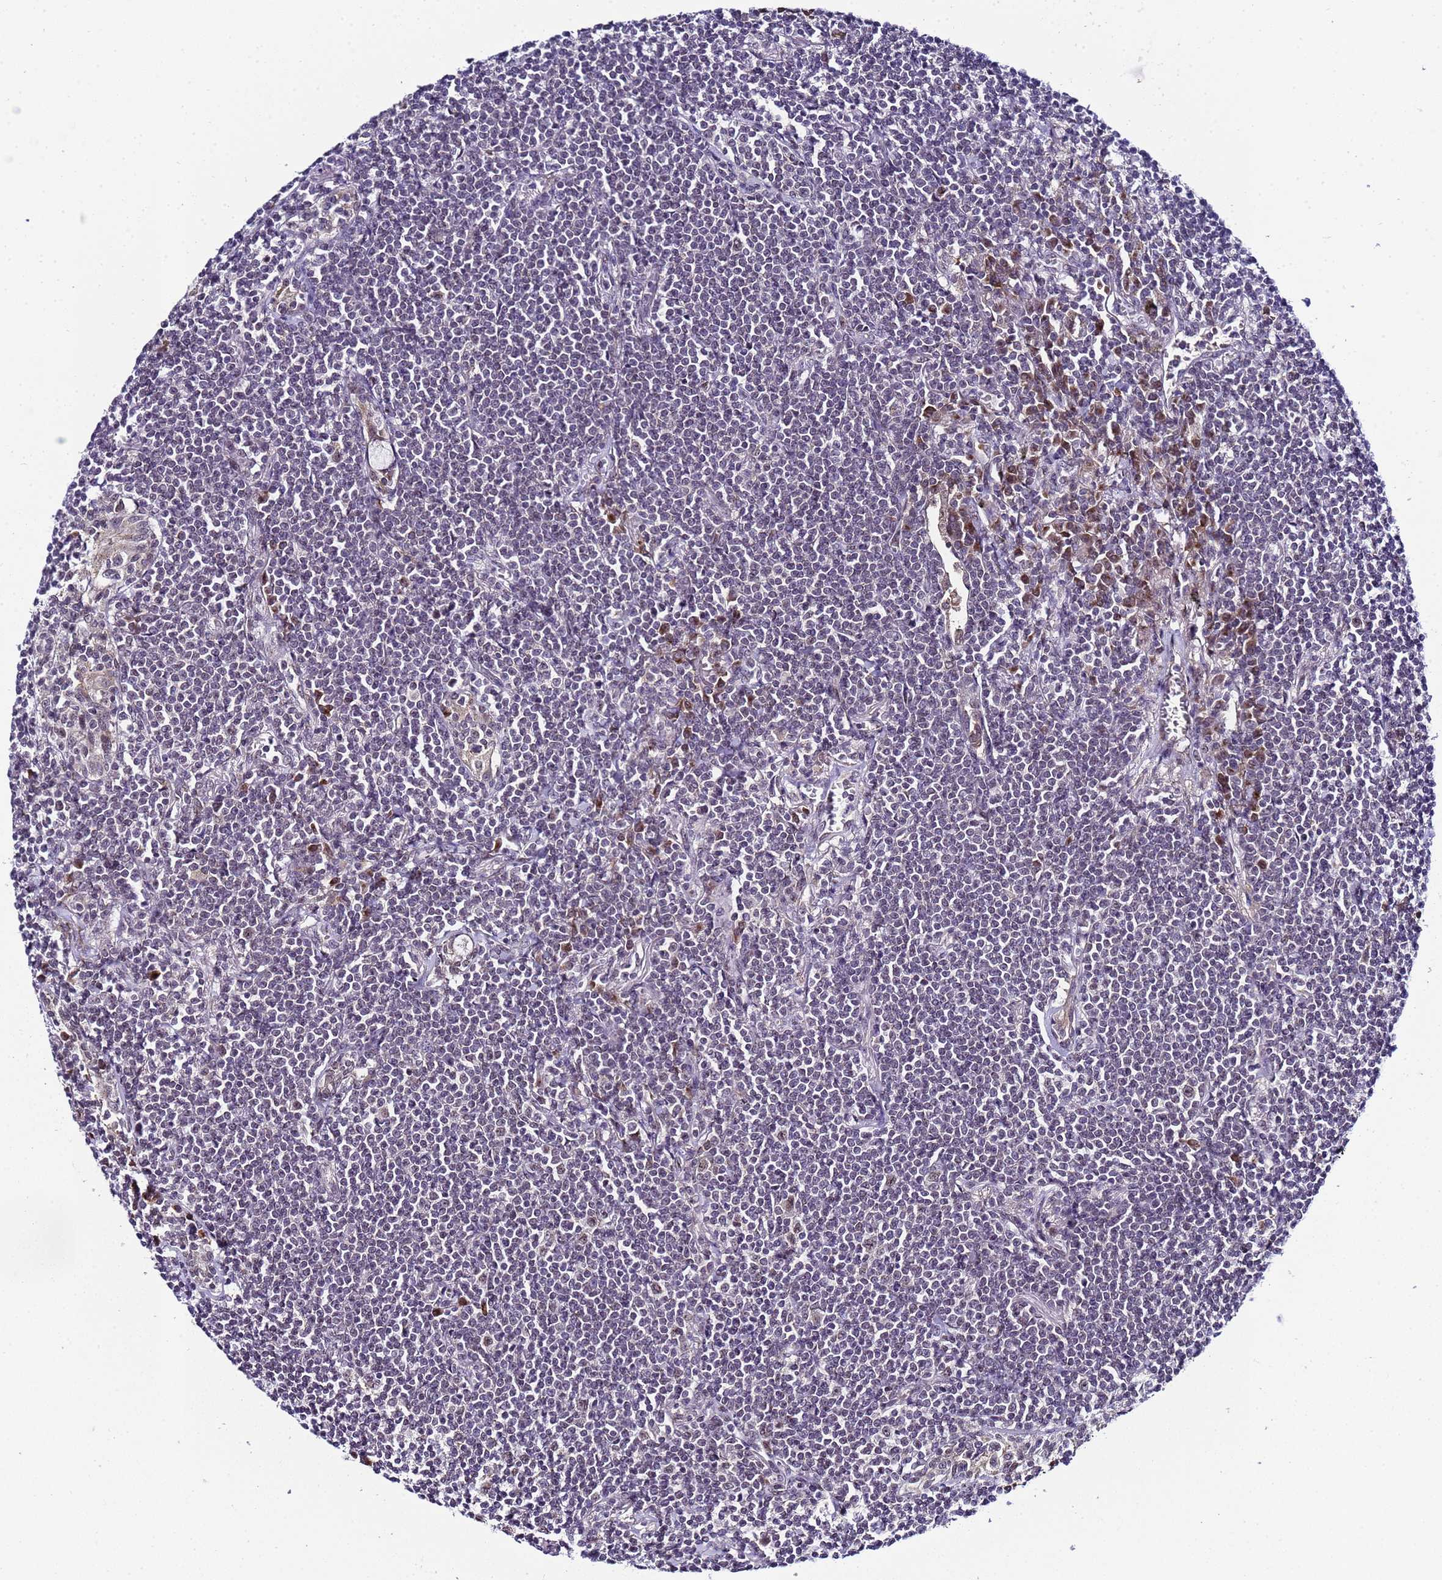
{"staining": {"intensity": "negative", "quantity": "none", "location": "none"}, "tissue": "lymphoma", "cell_type": "Tumor cells", "image_type": "cancer", "snomed": [{"axis": "morphology", "description": "Malignant lymphoma, non-Hodgkin's type, Low grade"}, {"axis": "topography", "description": "Lung"}], "caption": "Immunohistochemical staining of low-grade malignant lymphoma, non-Hodgkin's type demonstrates no significant expression in tumor cells. The staining is performed using DAB (3,3'-diaminobenzidine) brown chromogen with nuclei counter-stained in using hematoxylin.", "gene": "C19orf47", "patient": {"sex": "female", "age": 71}}